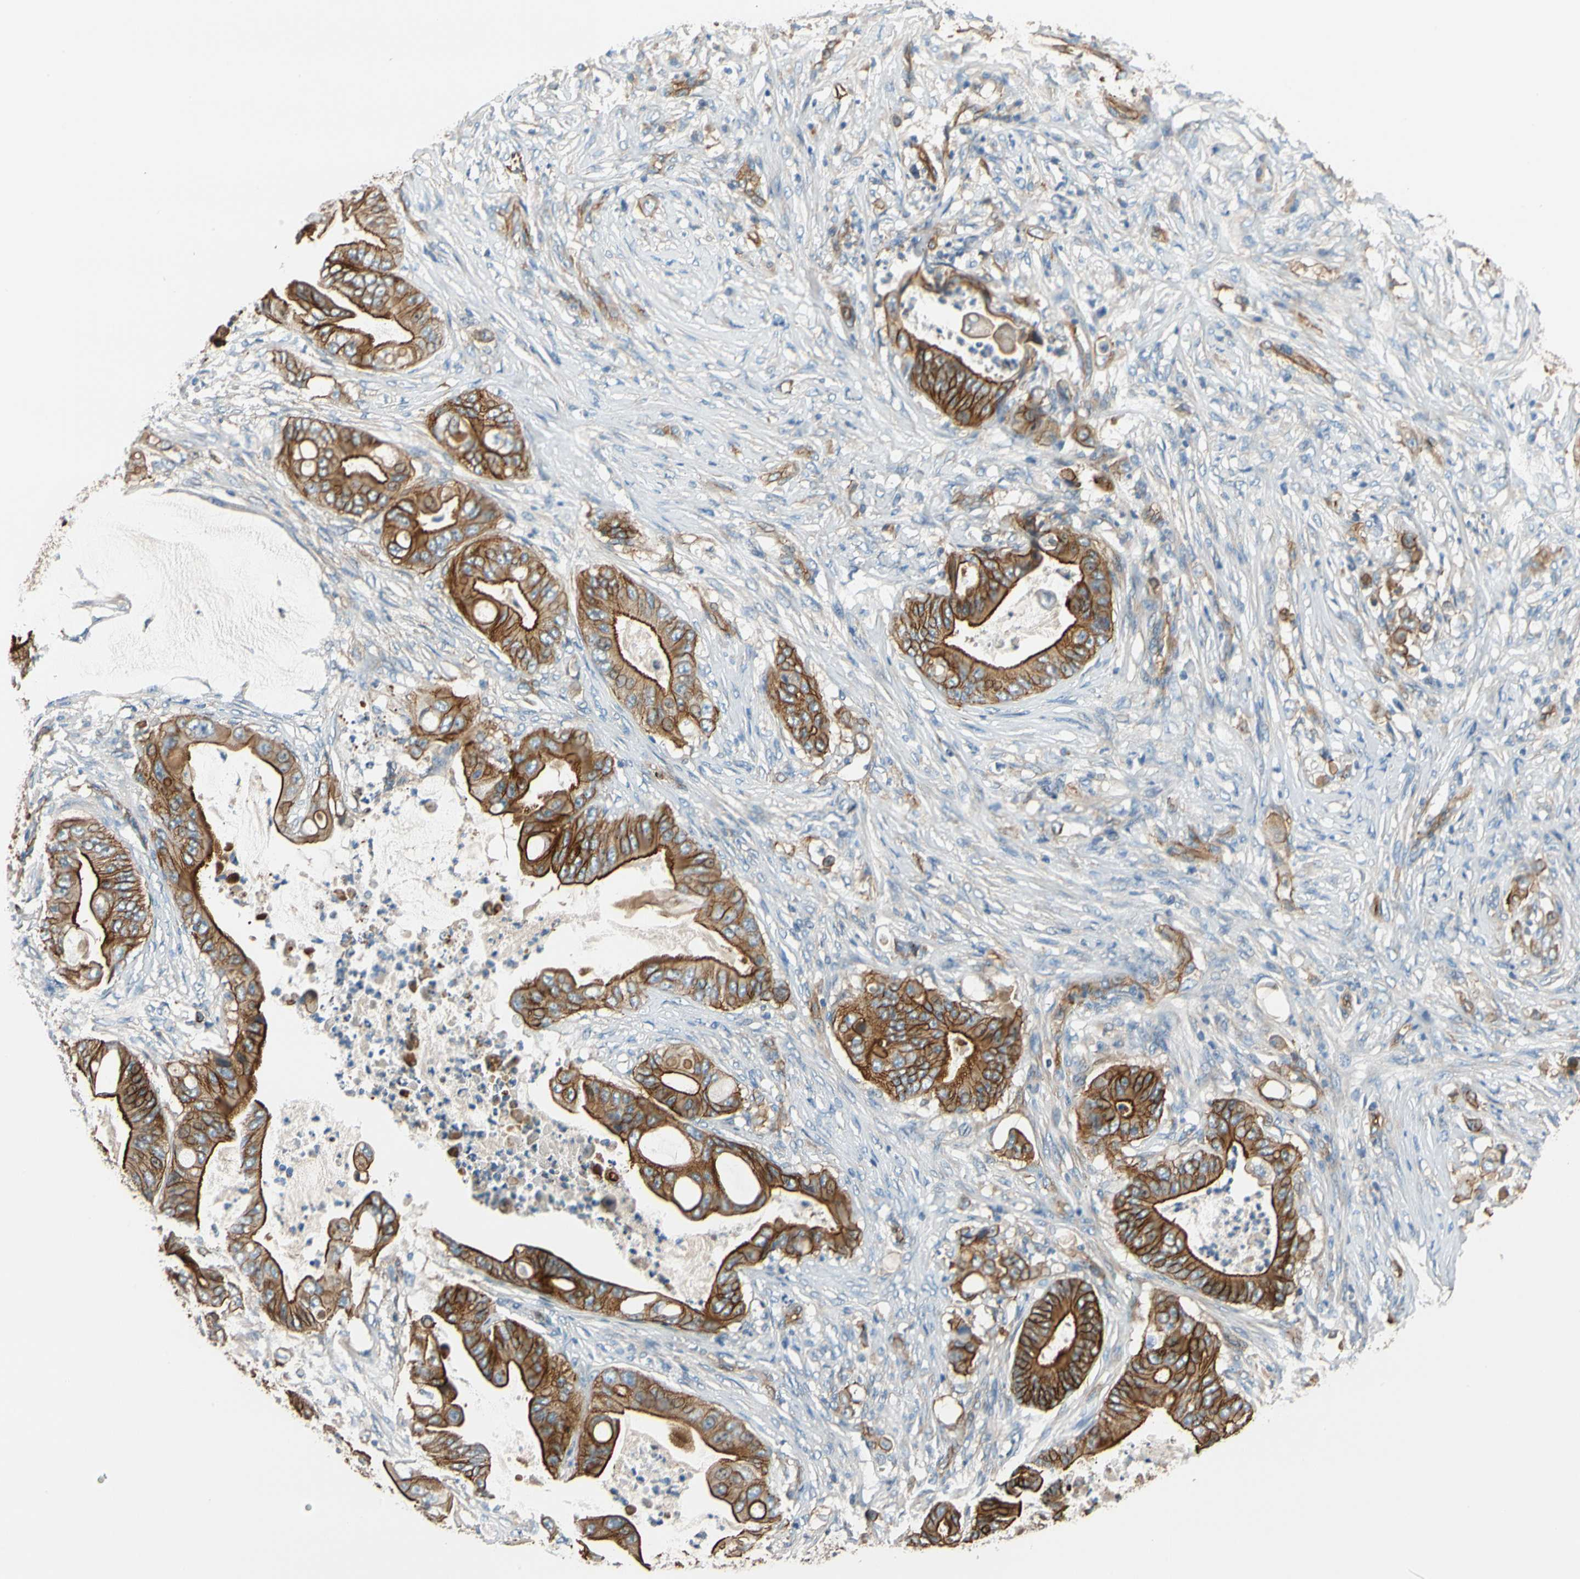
{"staining": {"intensity": "strong", "quantity": ">75%", "location": "cytoplasmic/membranous"}, "tissue": "stomach cancer", "cell_type": "Tumor cells", "image_type": "cancer", "snomed": [{"axis": "morphology", "description": "Adenocarcinoma, NOS"}, {"axis": "topography", "description": "Stomach"}], "caption": "Protein staining demonstrates strong cytoplasmic/membranous staining in approximately >75% of tumor cells in stomach adenocarcinoma.", "gene": "SPTAN1", "patient": {"sex": "female", "age": 73}}